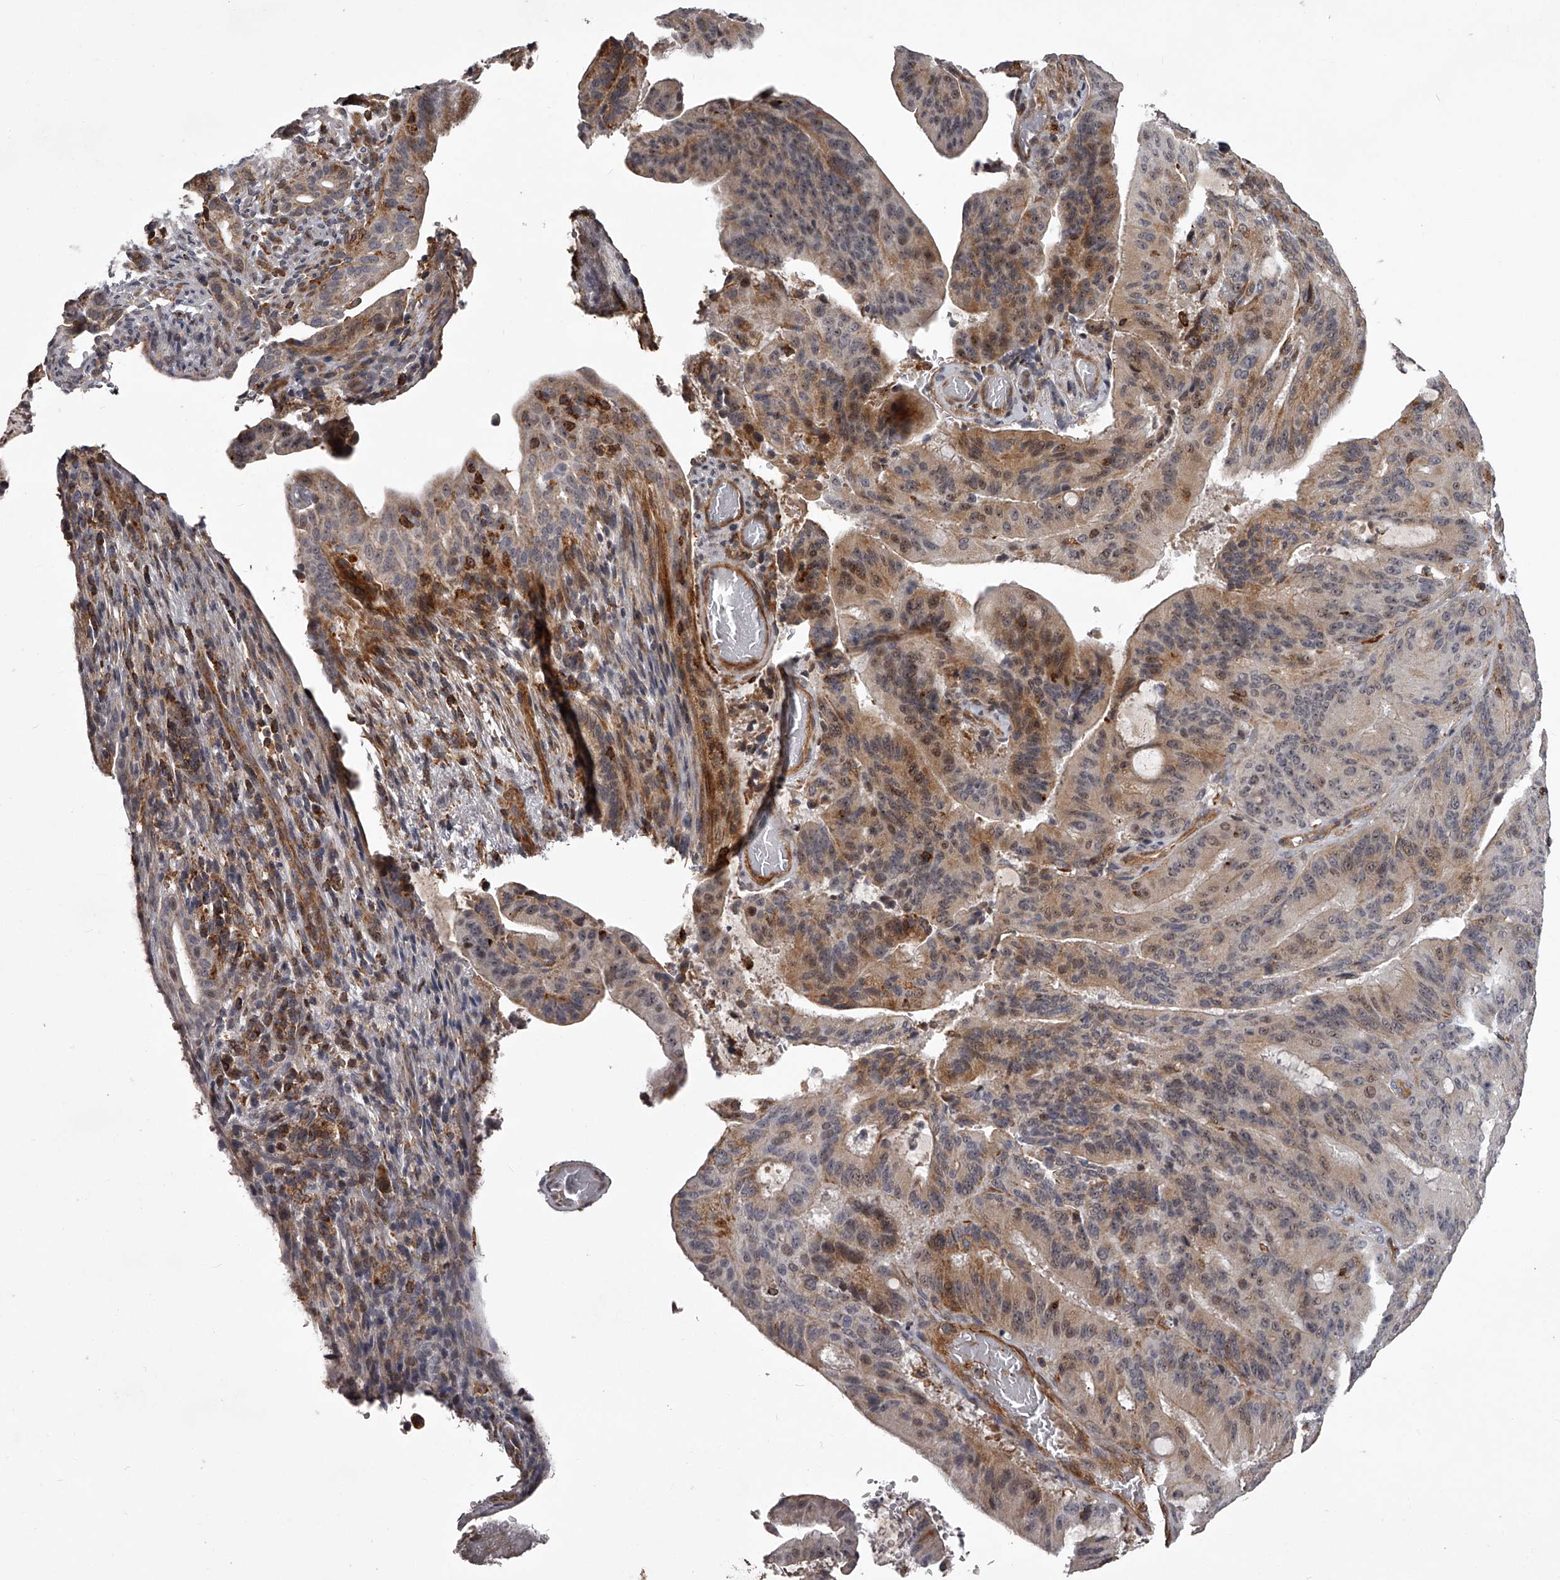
{"staining": {"intensity": "moderate", "quantity": "25%-75%", "location": "cytoplasmic/membranous"}, "tissue": "liver cancer", "cell_type": "Tumor cells", "image_type": "cancer", "snomed": [{"axis": "morphology", "description": "Normal tissue, NOS"}, {"axis": "morphology", "description": "Cholangiocarcinoma"}, {"axis": "topography", "description": "Liver"}, {"axis": "topography", "description": "Peripheral nerve tissue"}], "caption": "Immunohistochemistry of liver cancer demonstrates medium levels of moderate cytoplasmic/membranous positivity in approximately 25%-75% of tumor cells.", "gene": "RRP36", "patient": {"sex": "female", "age": 73}}